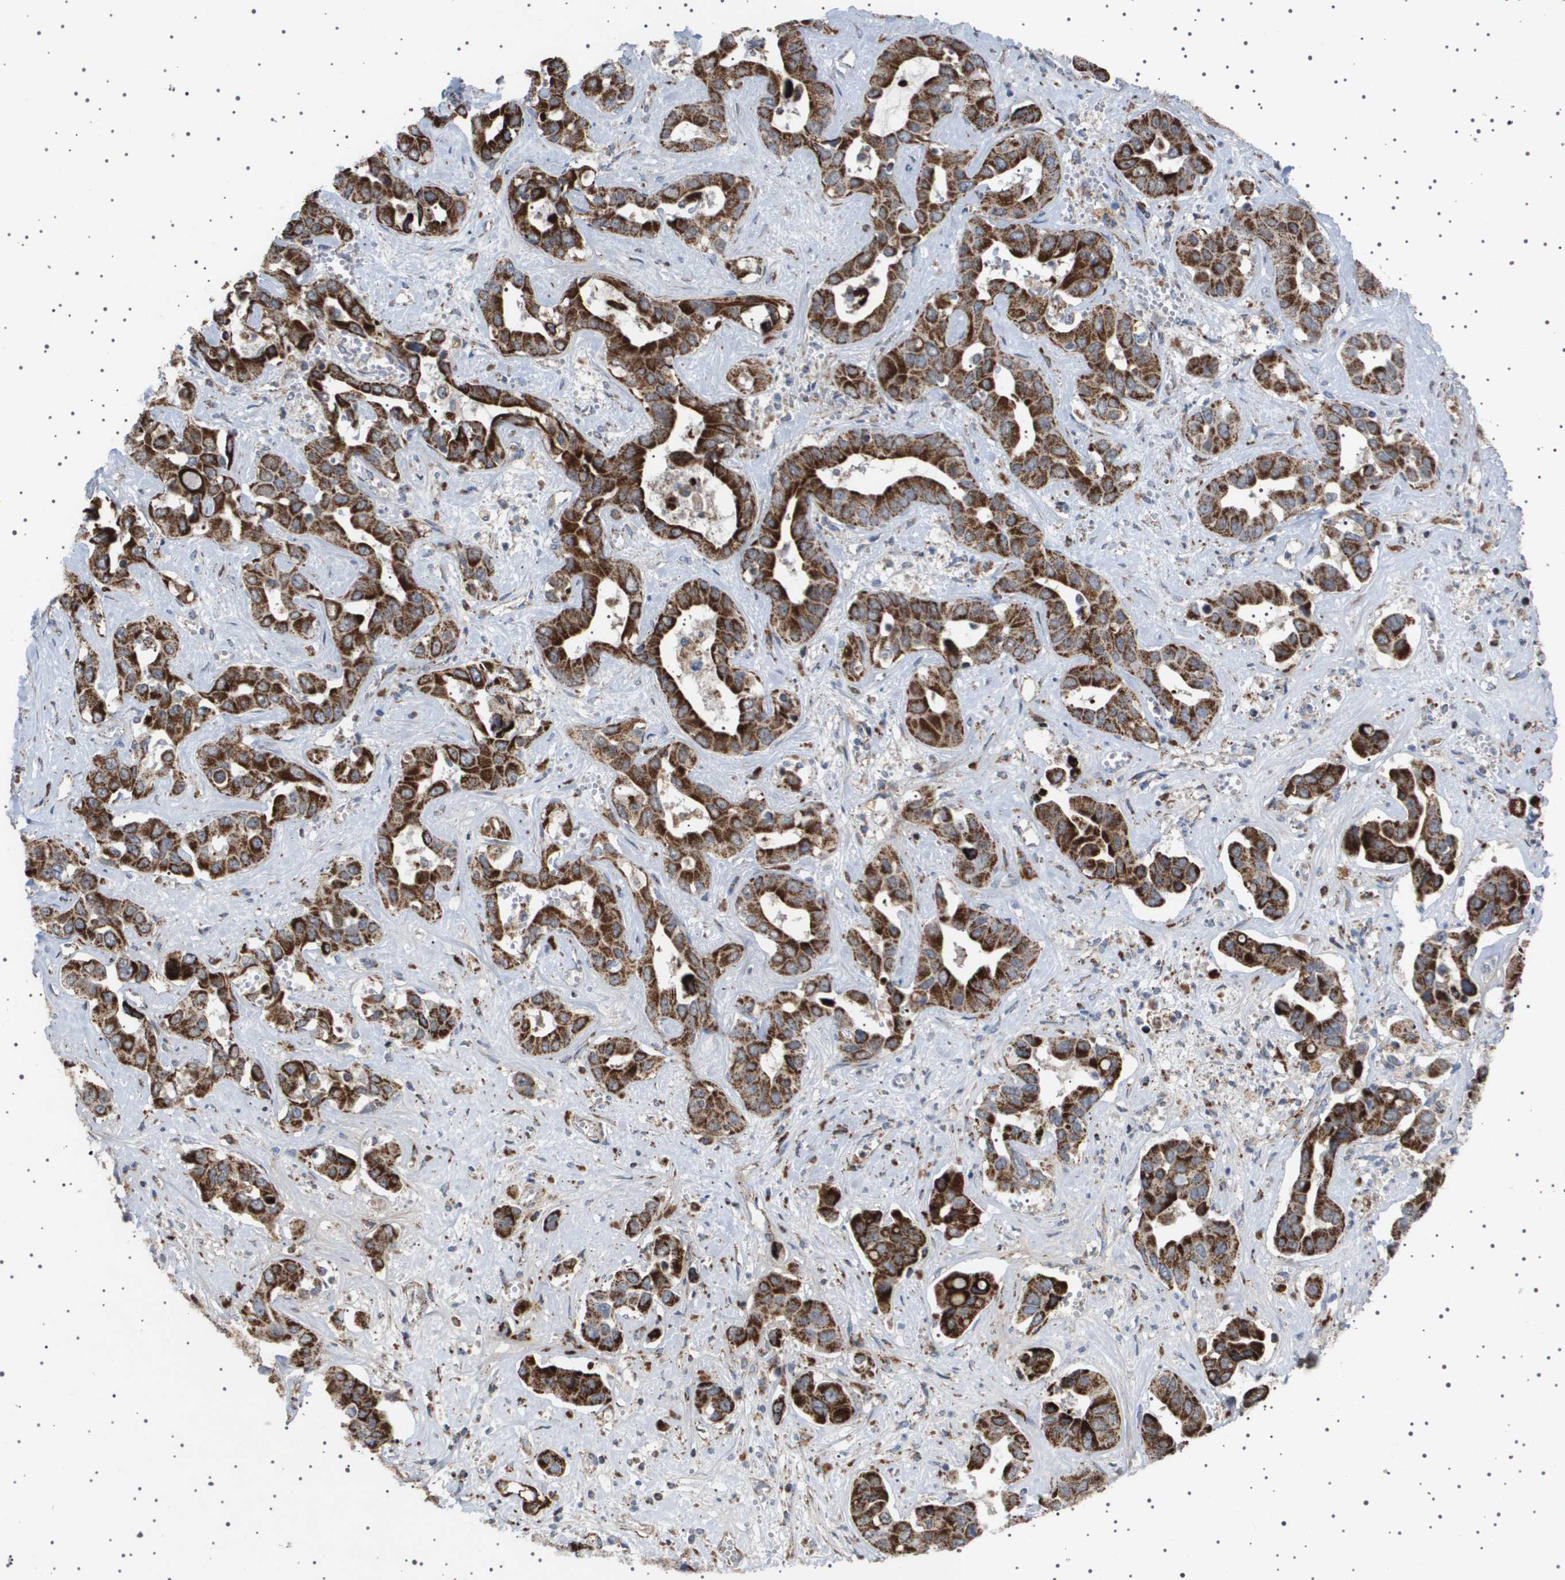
{"staining": {"intensity": "strong", "quantity": "25%-75%", "location": "cytoplasmic/membranous"}, "tissue": "liver cancer", "cell_type": "Tumor cells", "image_type": "cancer", "snomed": [{"axis": "morphology", "description": "Cholangiocarcinoma"}, {"axis": "topography", "description": "Liver"}], "caption": "Brown immunohistochemical staining in liver cancer (cholangiocarcinoma) reveals strong cytoplasmic/membranous expression in about 25%-75% of tumor cells. The protein is shown in brown color, while the nuclei are stained blue.", "gene": "UBXN8", "patient": {"sex": "female", "age": 52}}